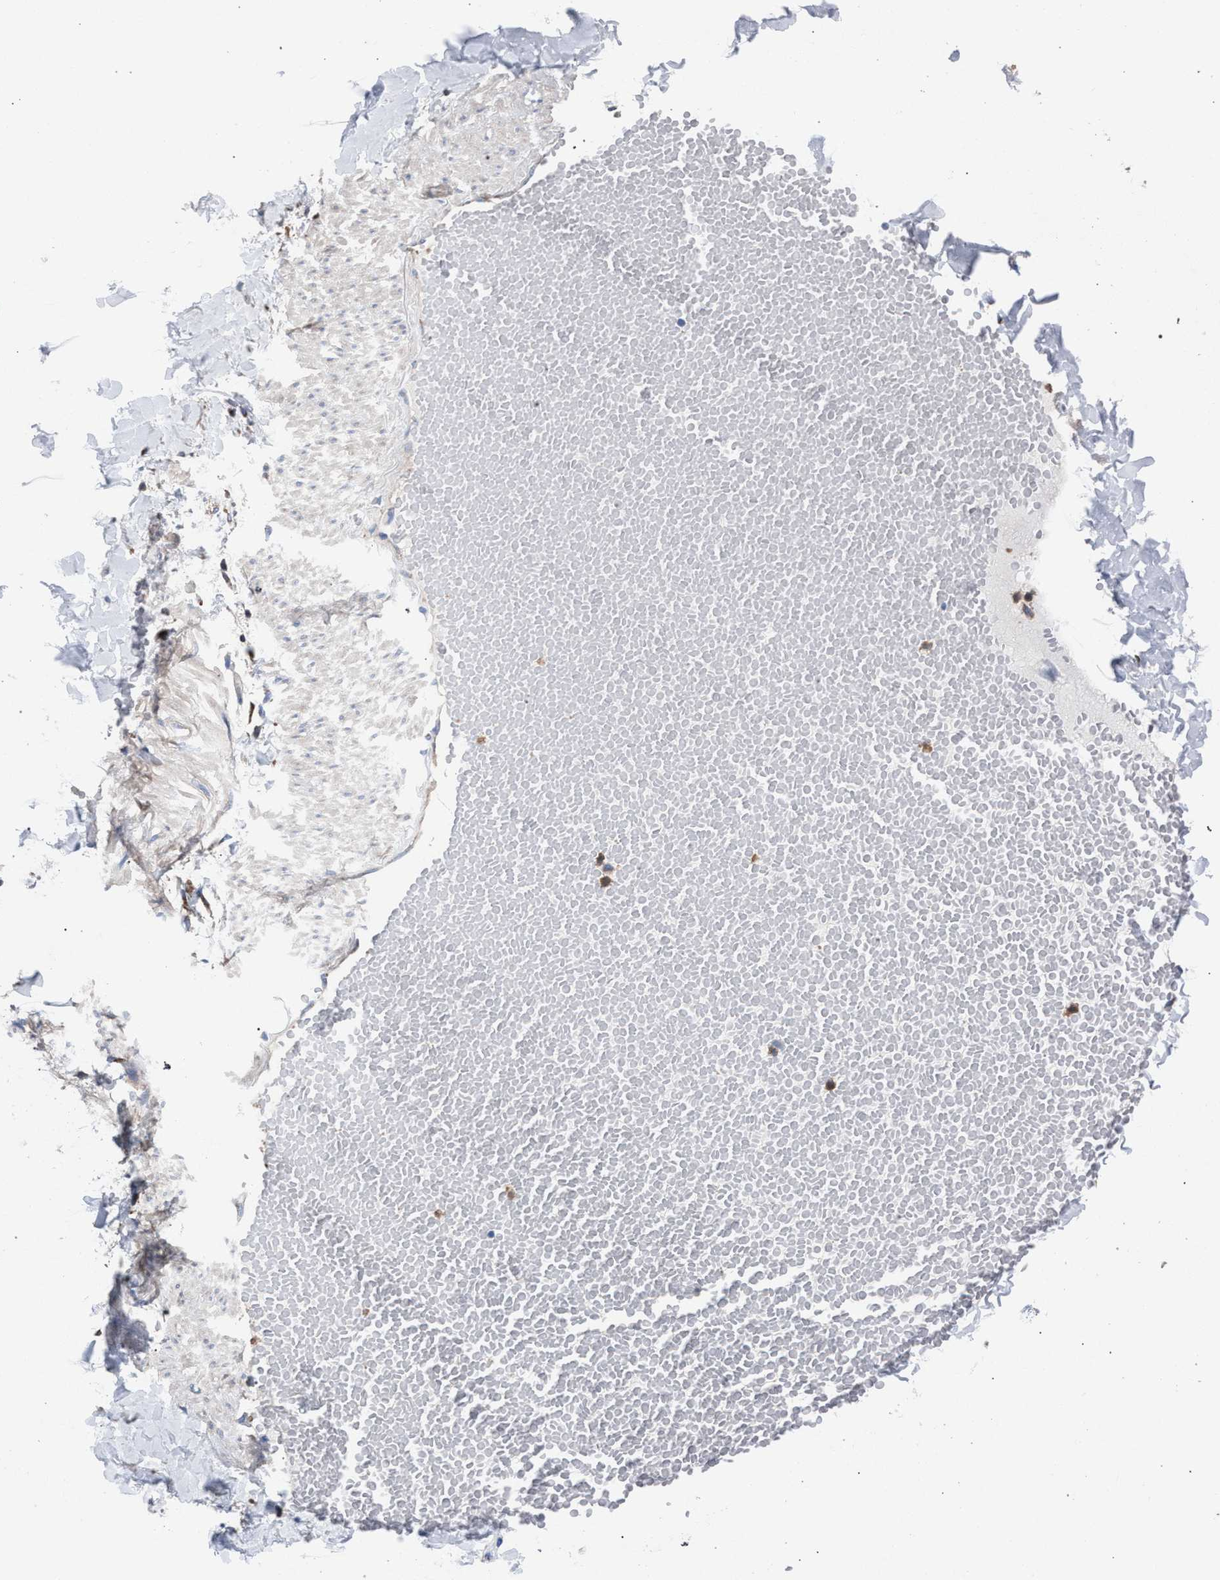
{"staining": {"intensity": "negative", "quantity": "none", "location": "none"}, "tissue": "adipose tissue", "cell_type": "Adipocytes", "image_type": "normal", "snomed": [{"axis": "morphology", "description": "Normal tissue, NOS"}, {"axis": "topography", "description": "Adipose tissue"}, {"axis": "topography", "description": "Vascular tissue"}, {"axis": "topography", "description": "Peripheral nerve tissue"}], "caption": "Immunohistochemistry (IHC) micrograph of normal adipose tissue: adipose tissue stained with DAB (3,3'-diaminobenzidine) exhibits no significant protein staining in adipocytes.", "gene": "ATP6V0A1", "patient": {"sex": "male", "age": 25}}